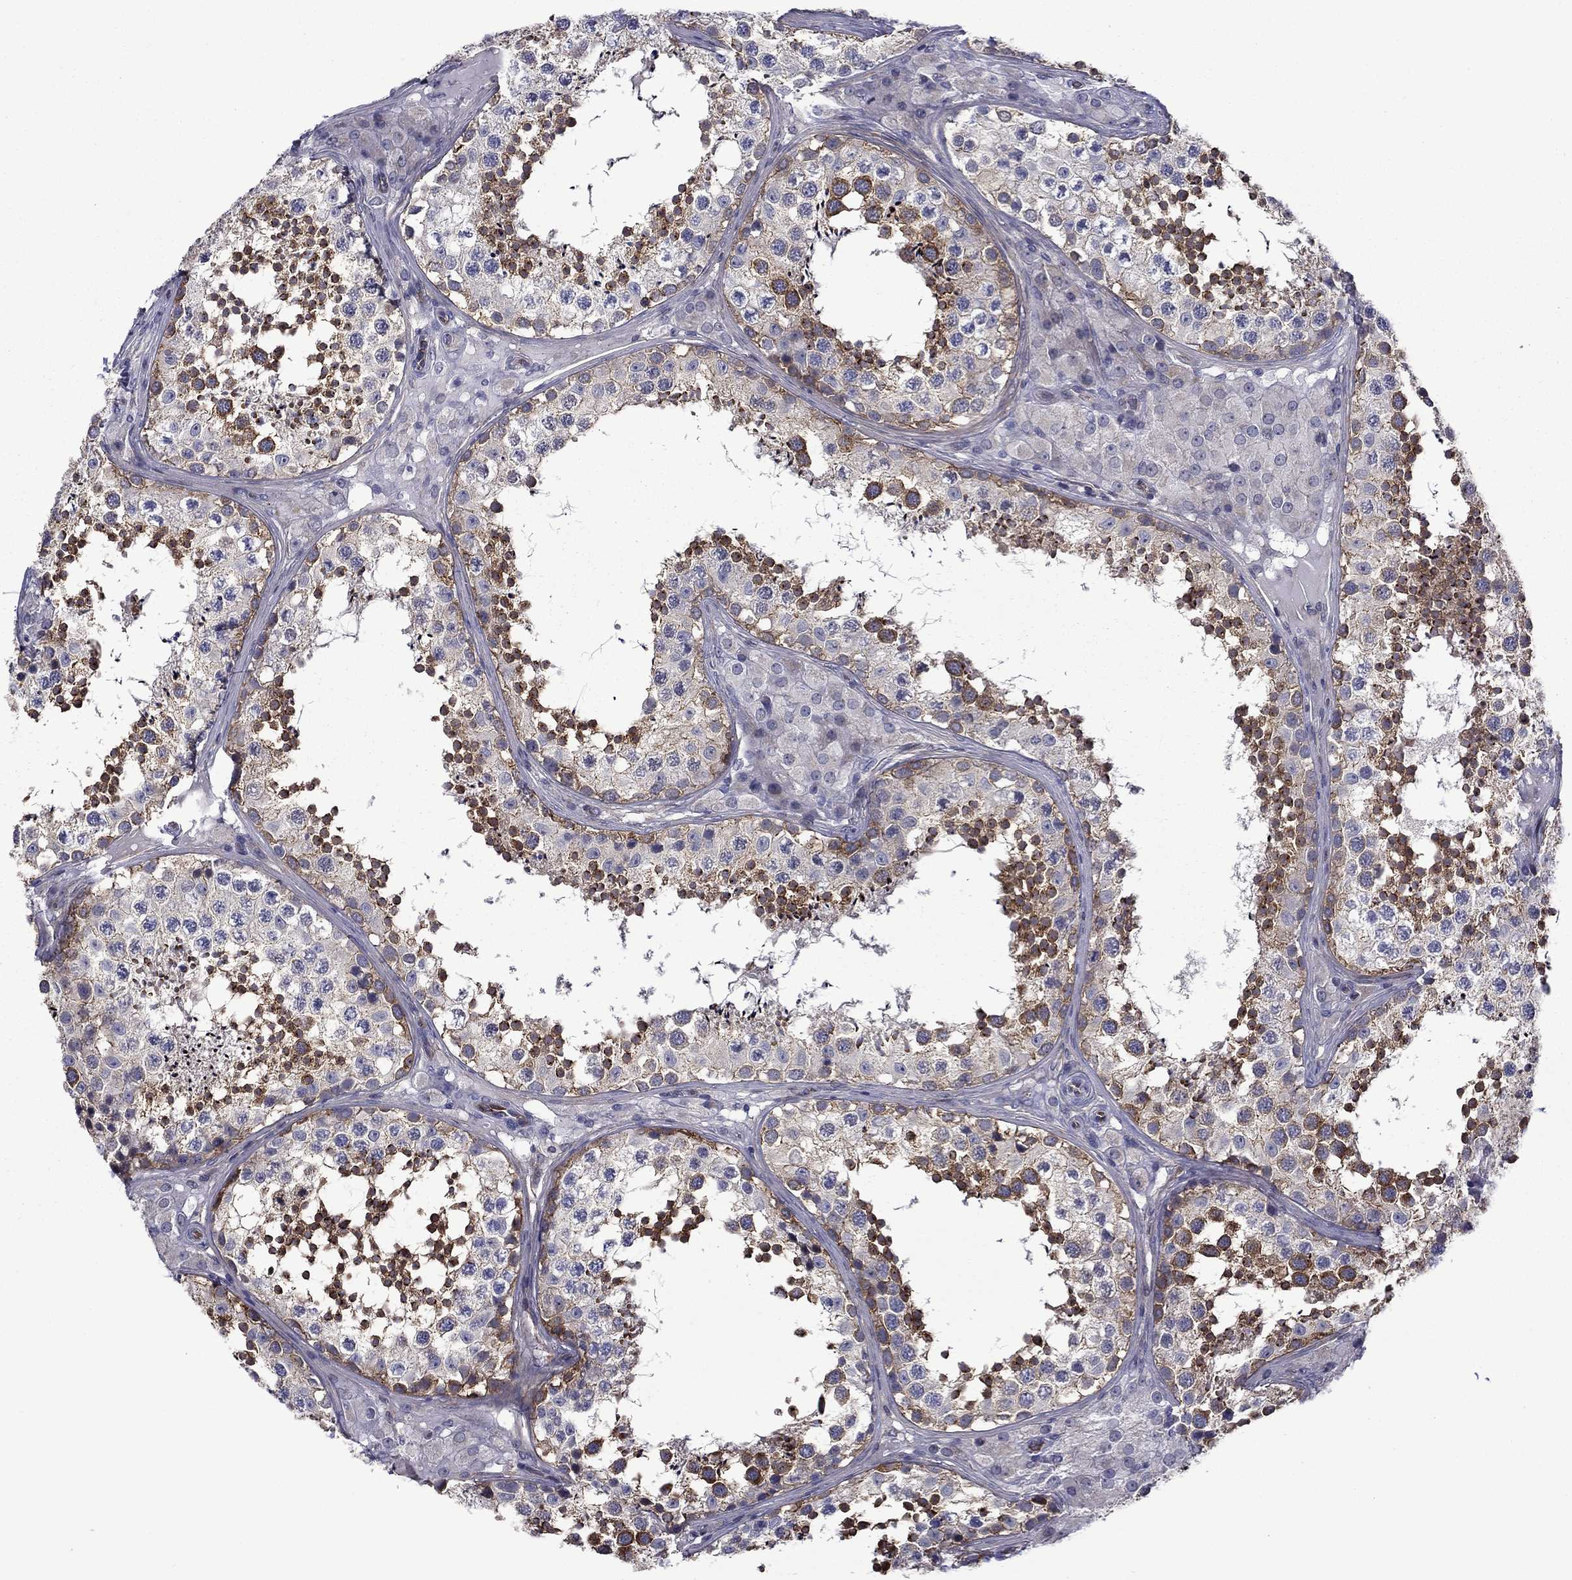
{"staining": {"intensity": "strong", "quantity": "25%-75%", "location": "cytoplasmic/membranous"}, "tissue": "testis", "cell_type": "Cells in seminiferous ducts", "image_type": "normal", "snomed": [{"axis": "morphology", "description": "Normal tissue, NOS"}, {"axis": "topography", "description": "Testis"}], "caption": "Brown immunohistochemical staining in unremarkable testis reveals strong cytoplasmic/membranous staining in approximately 25%-75% of cells in seminiferous ducts.", "gene": "LMO7", "patient": {"sex": "male", "age": 34}}